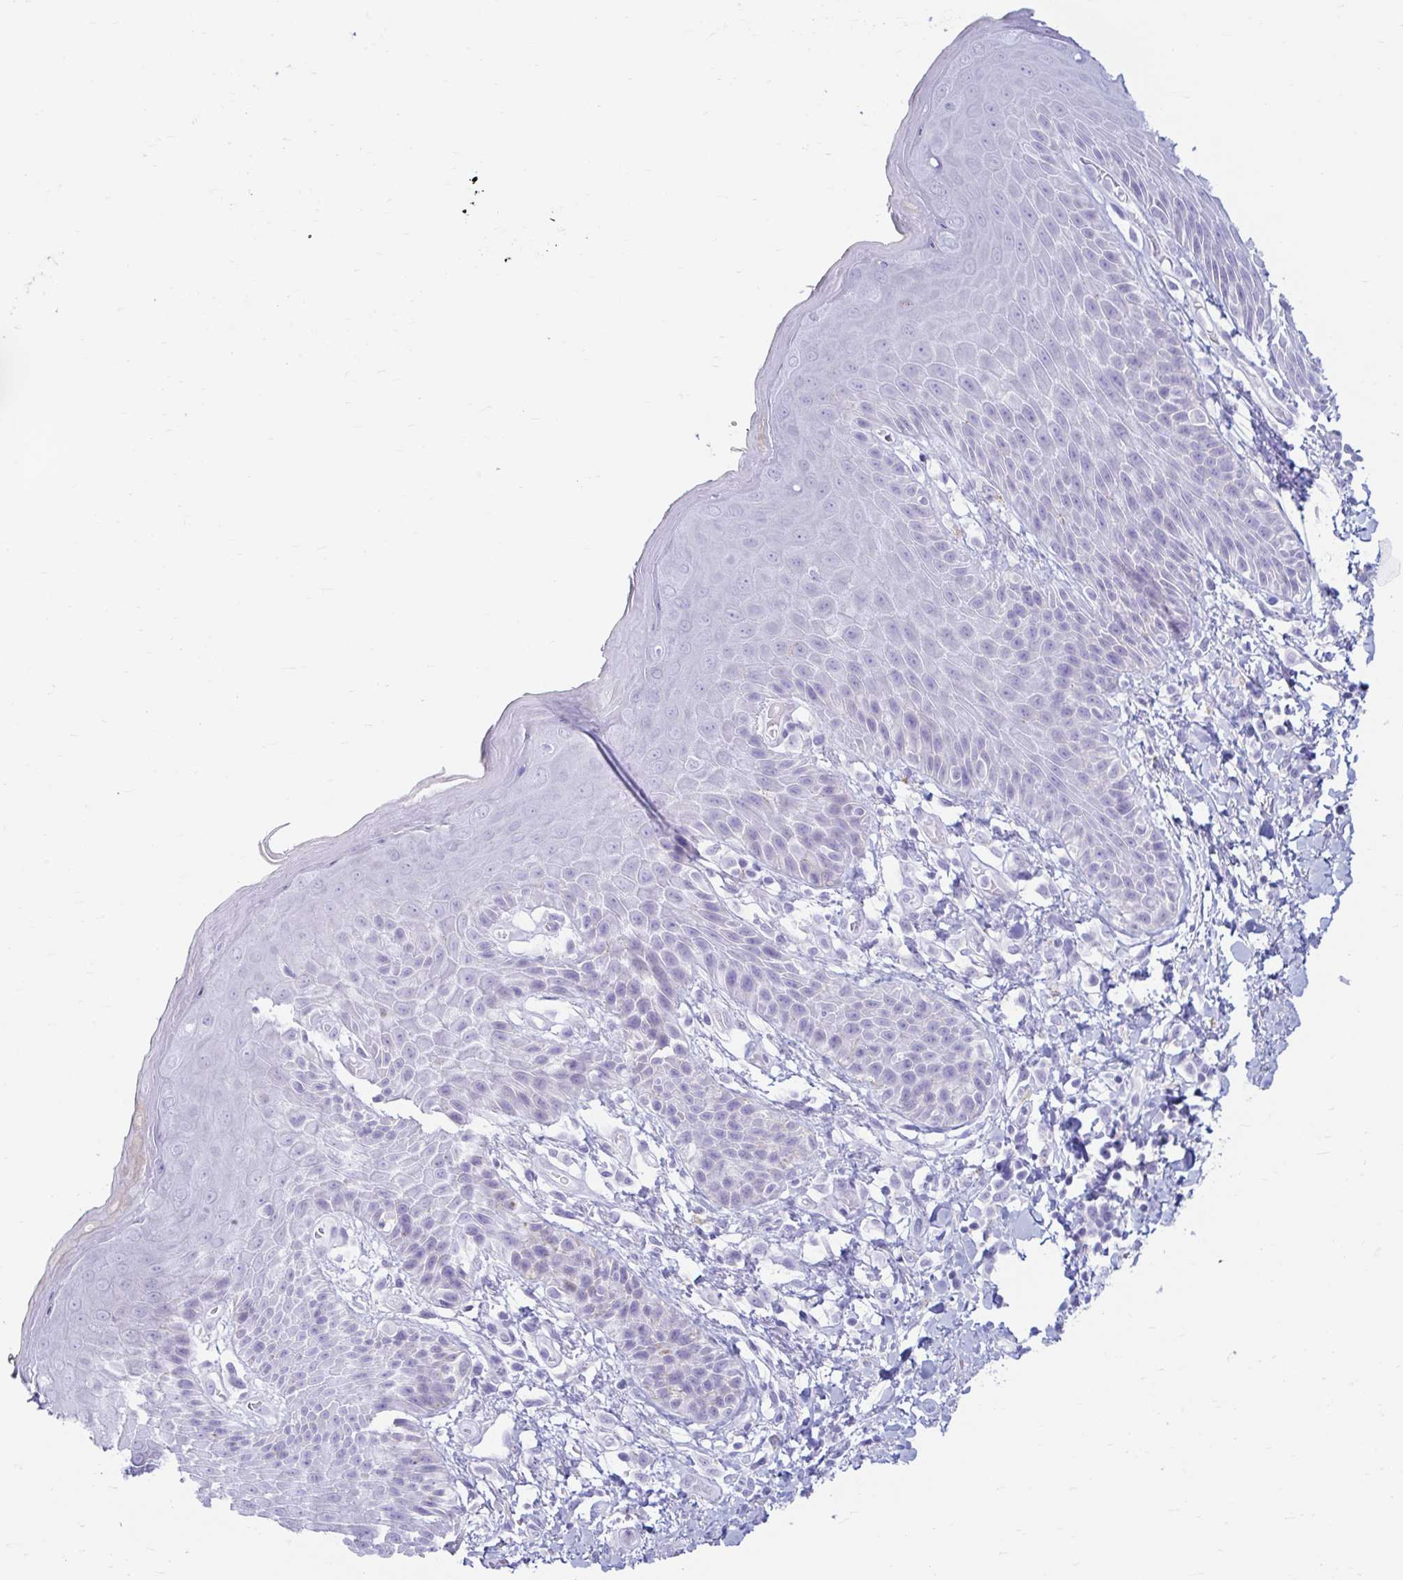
{"staining": {"intensity": "weak", "quantity": "<25%", "location": "cytoplasmic/membranous"}, "tissue": "skin", "cell_type": "Epidermal cells", "image_type": "normal", "snomed": [{"axis": "morphology", "description": "Normal tissue, NOS"}, {"axis": "topography", "description": "Anal"}, {"axis": "topography", "description": "Peripheral nerve tissue"}], "caption": "Image shows no significant protein staining in epidermal cells of benign skin. Nuclei are stained in blue.", "gene": "ERICH6", "patient": {"sex": "male", "age": 51}}